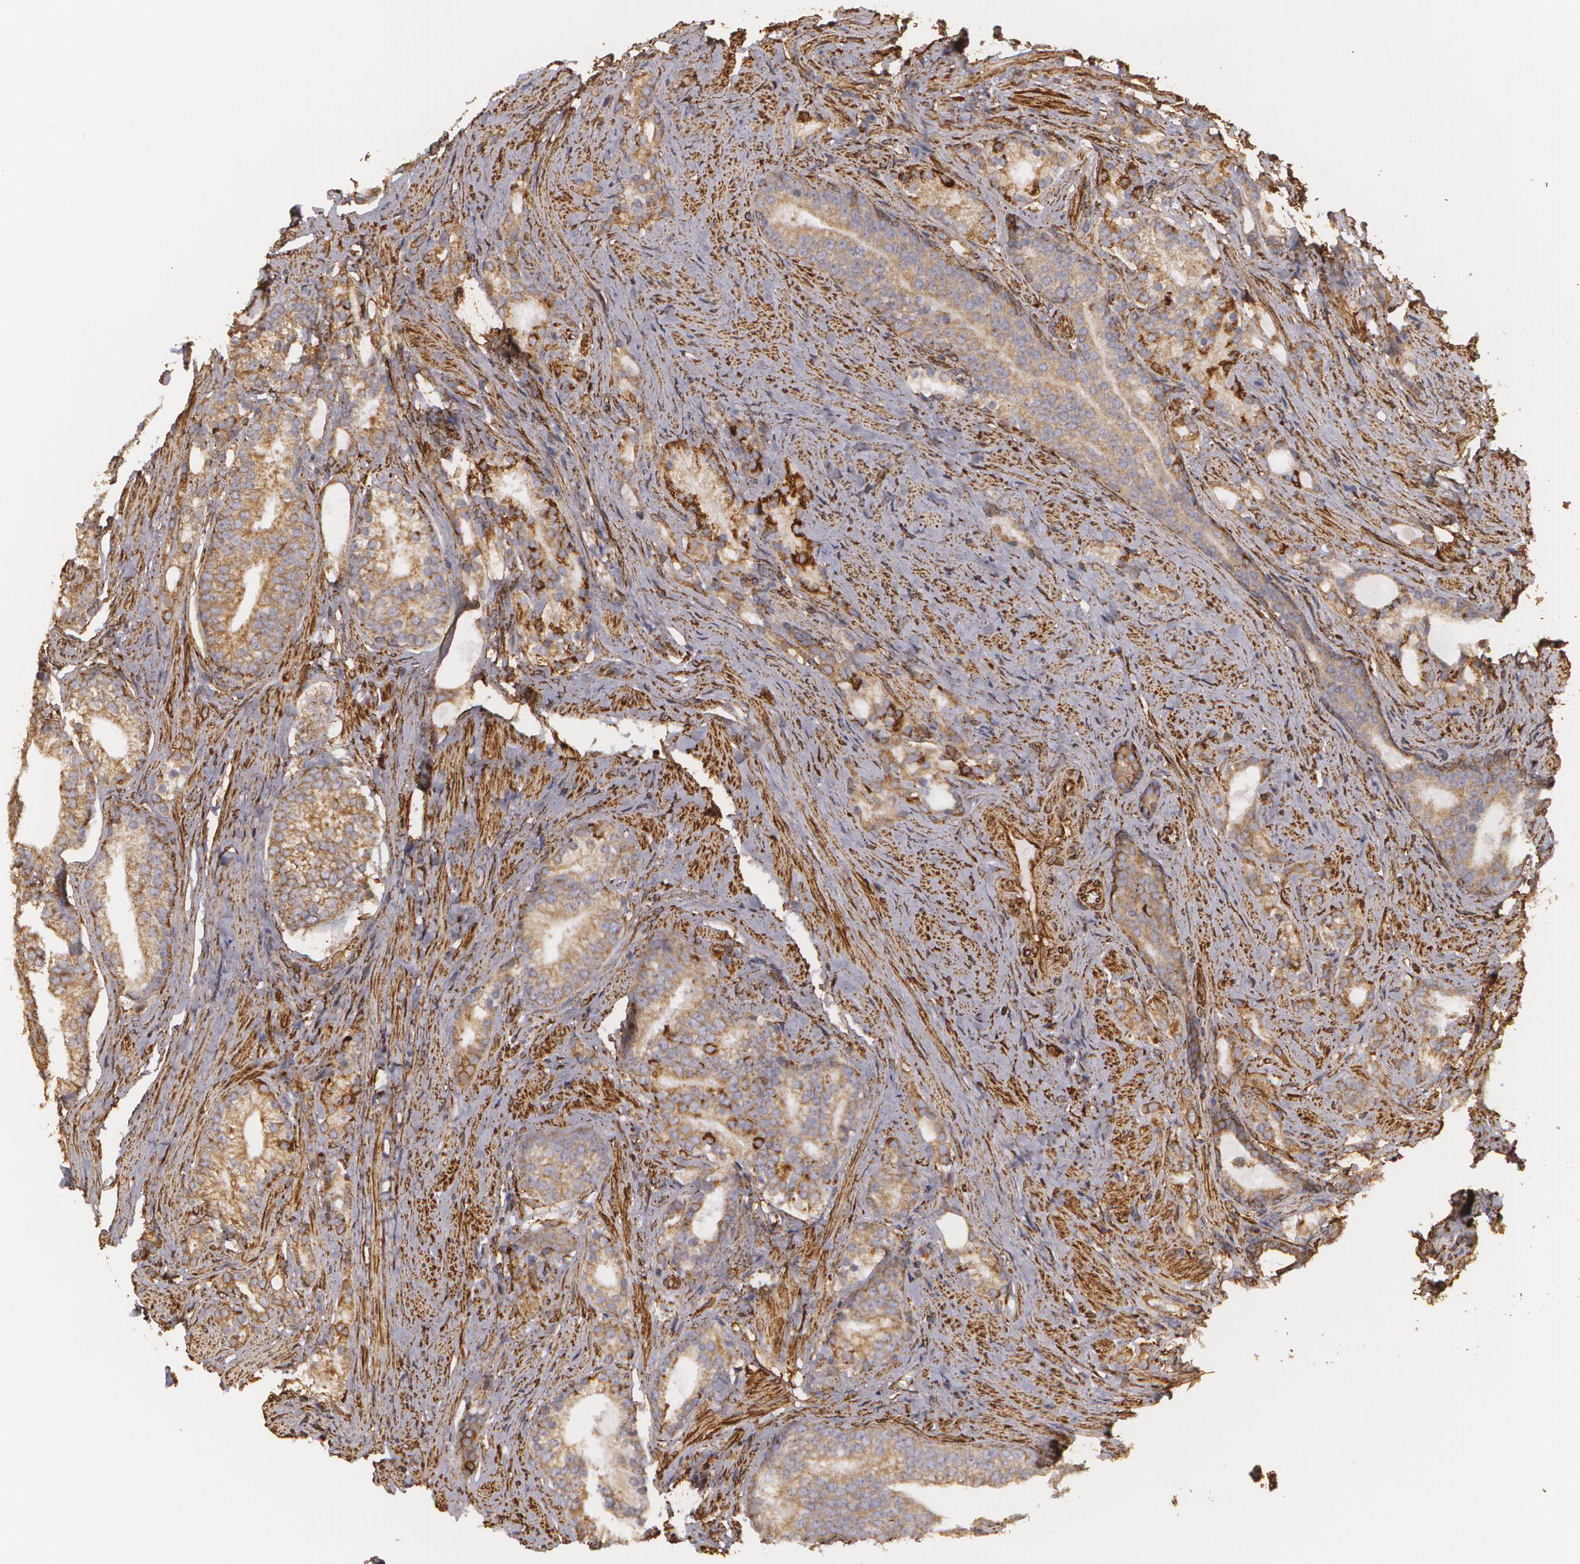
{"staining": {"intensity": "weak", "quantity": ">75%", "location": "cytoplasmic/membranous"}, "tissue": "prostate cancer", "cell_type": "Tumor cells", "image_type": "cancer", "snomed": [{"axis": "morphology", "description": "Adenocarcinoma, Low grade"}, {"axis": "topography", "description": "Prostate"}], "caption": "A photomicrograph showing weak cytoplasmic/membranous positivity in approximately >75% of tumor cells in prostate cancer, as visualized by brown immunohistochemical staining.", "gene": "CYB5R3", "patient": {"sex": "male", "age": 71}}